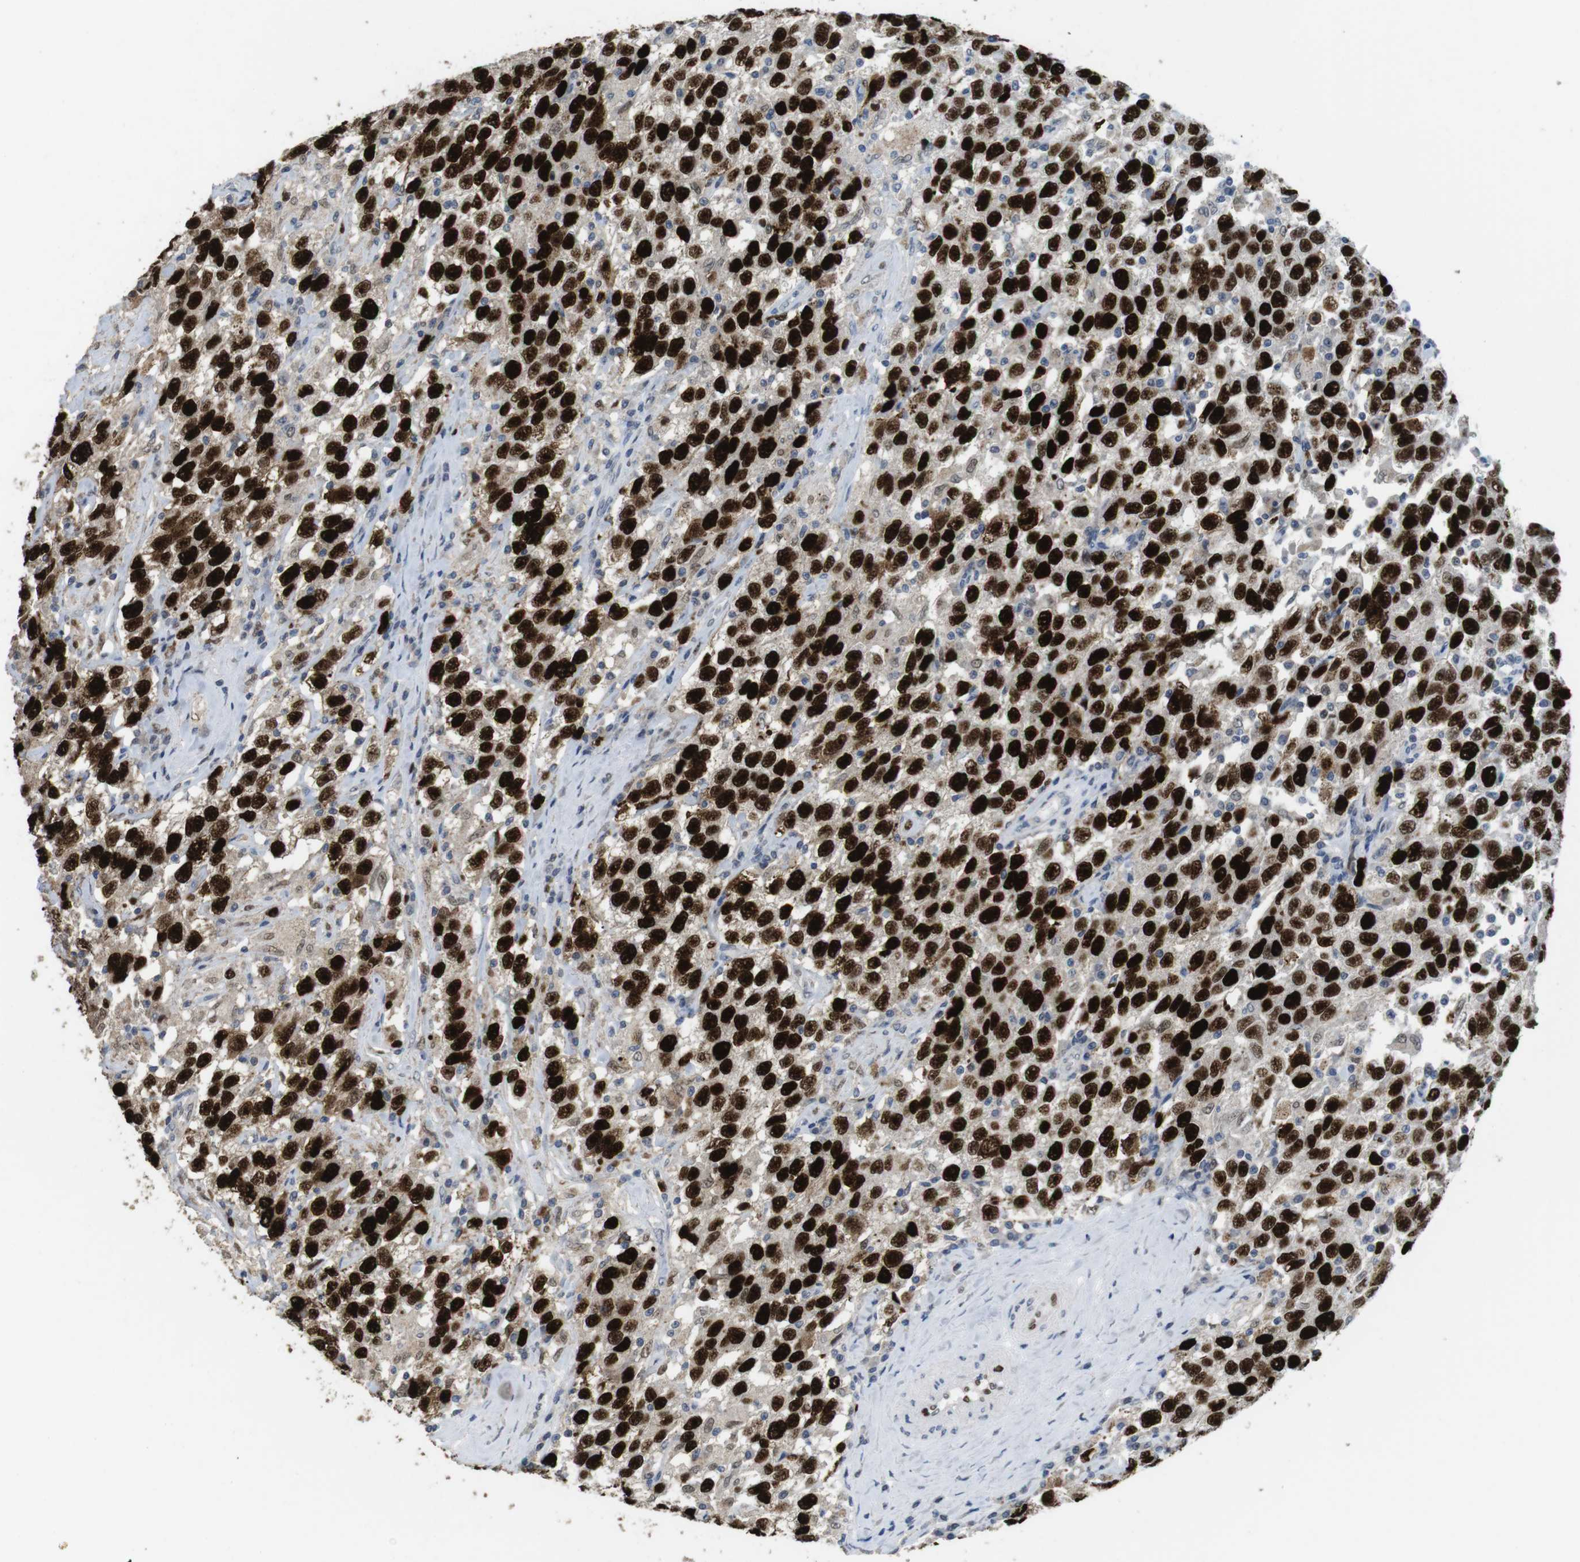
{"staining": {"intensity": "strong", "quantity": ">75%", "location": "nuclear"}, "tissue": "testis cancer", "cell_type": "Tumor cells", "image_type": "cancer", "snomed": [{"axis": "morphology", "description": "Seminoma, NOS"}, {"axis": "topography", "description": "Testis"}], "caption": "Immunohistochemistry of testis cancer (seminoma) shows high levels of strong nuclear expression in approximately >75% of tumor cells.", "gene": "KPNA2", "patient": {"sex": "male", "age": 41}}